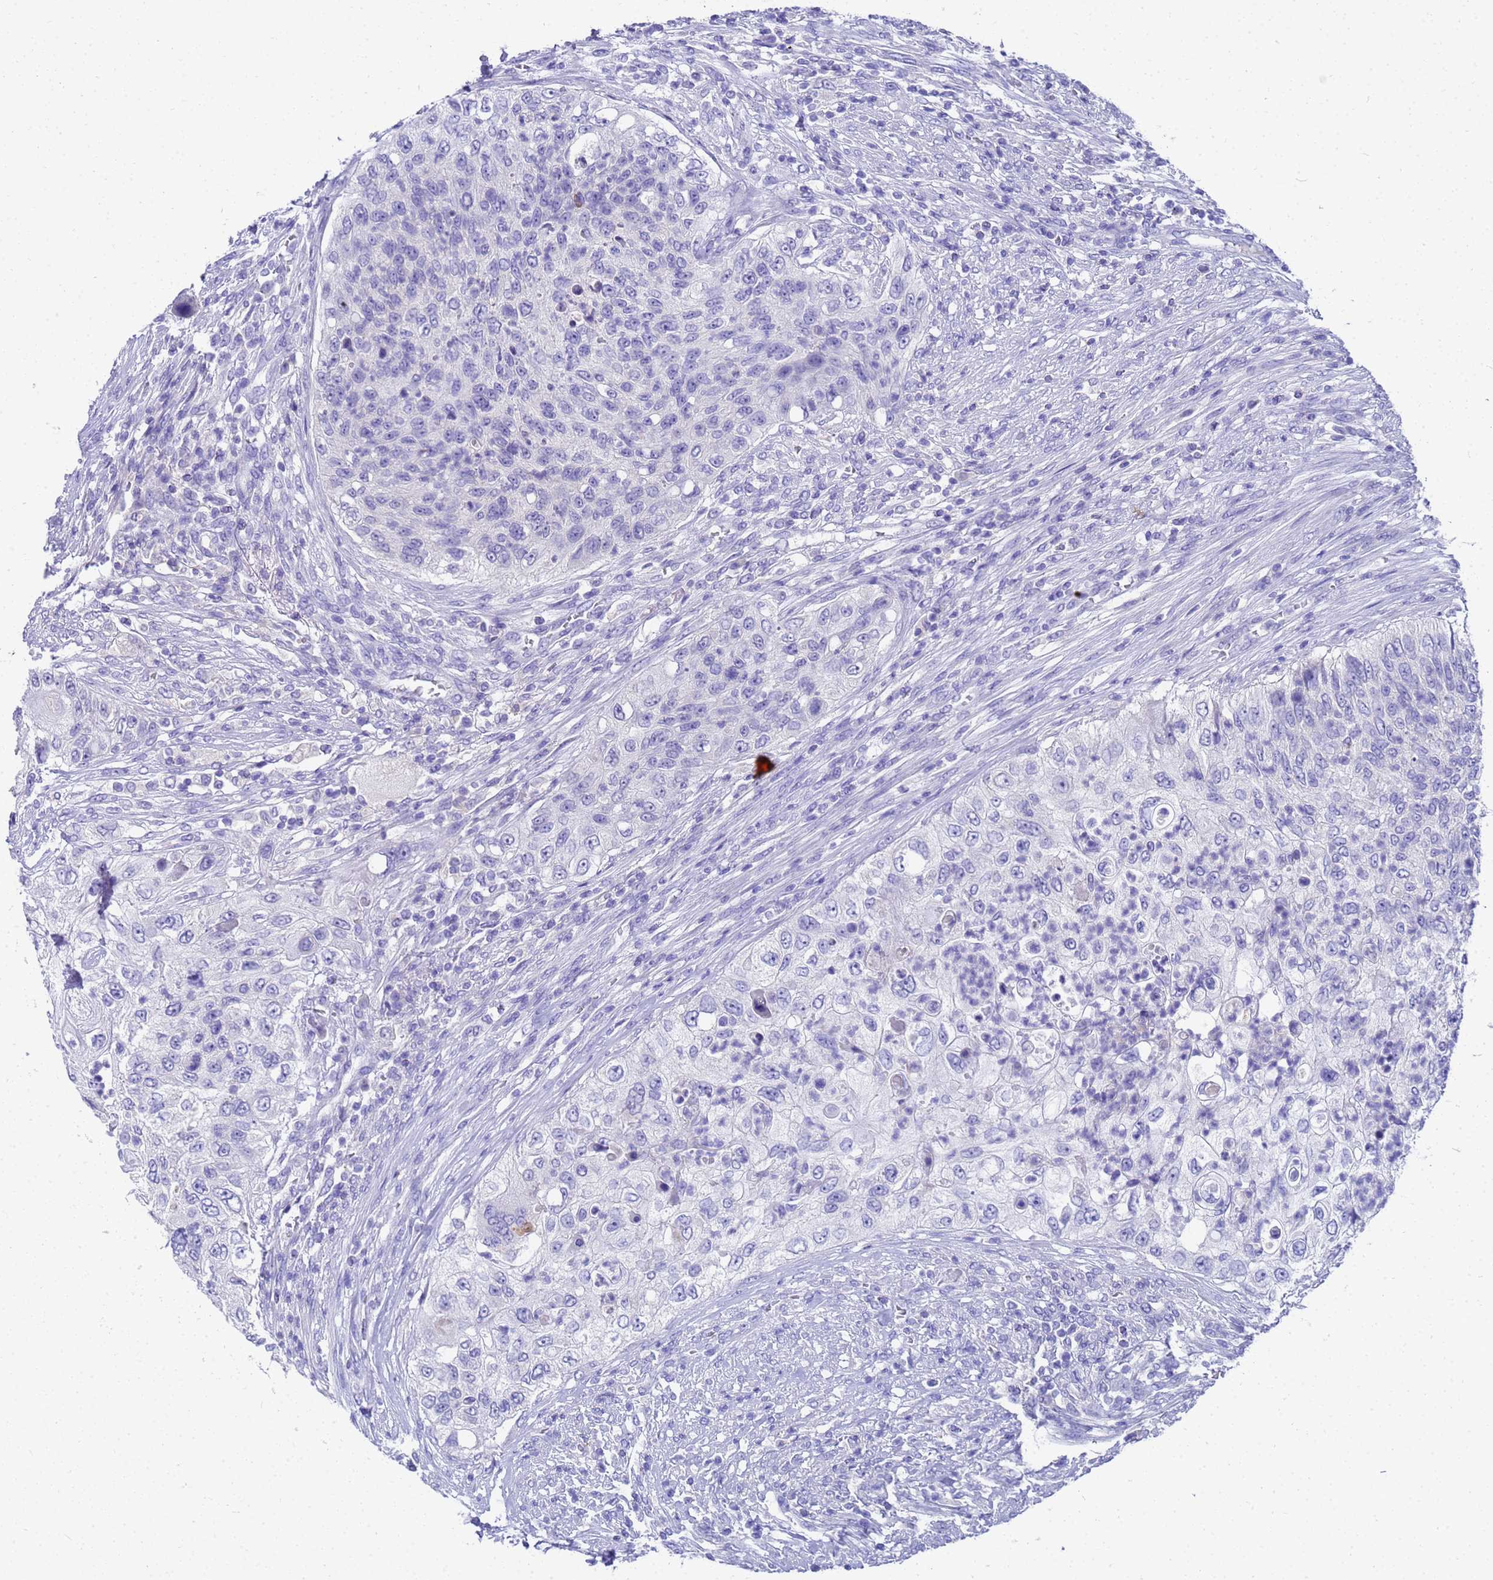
{"staining": {"intensity": "negative", "quantity": "none", "location": "none"}, "tissue": "urothelial cancer", "cell_type": "Tumor cells", "image_type": "cancer", "snomed": [{"axis": "morphology", "description": "Urothelial carcinoma, High grade"}, {"axis": "topography", "description": "Urinary bladder"}], "caption": "Urothelial carcinoma (high-grade) stained for a protein using IHC reveals no expression tumor cells.", "gene": "MS4A13", "patient": {"sex": "female", "age": 60}}